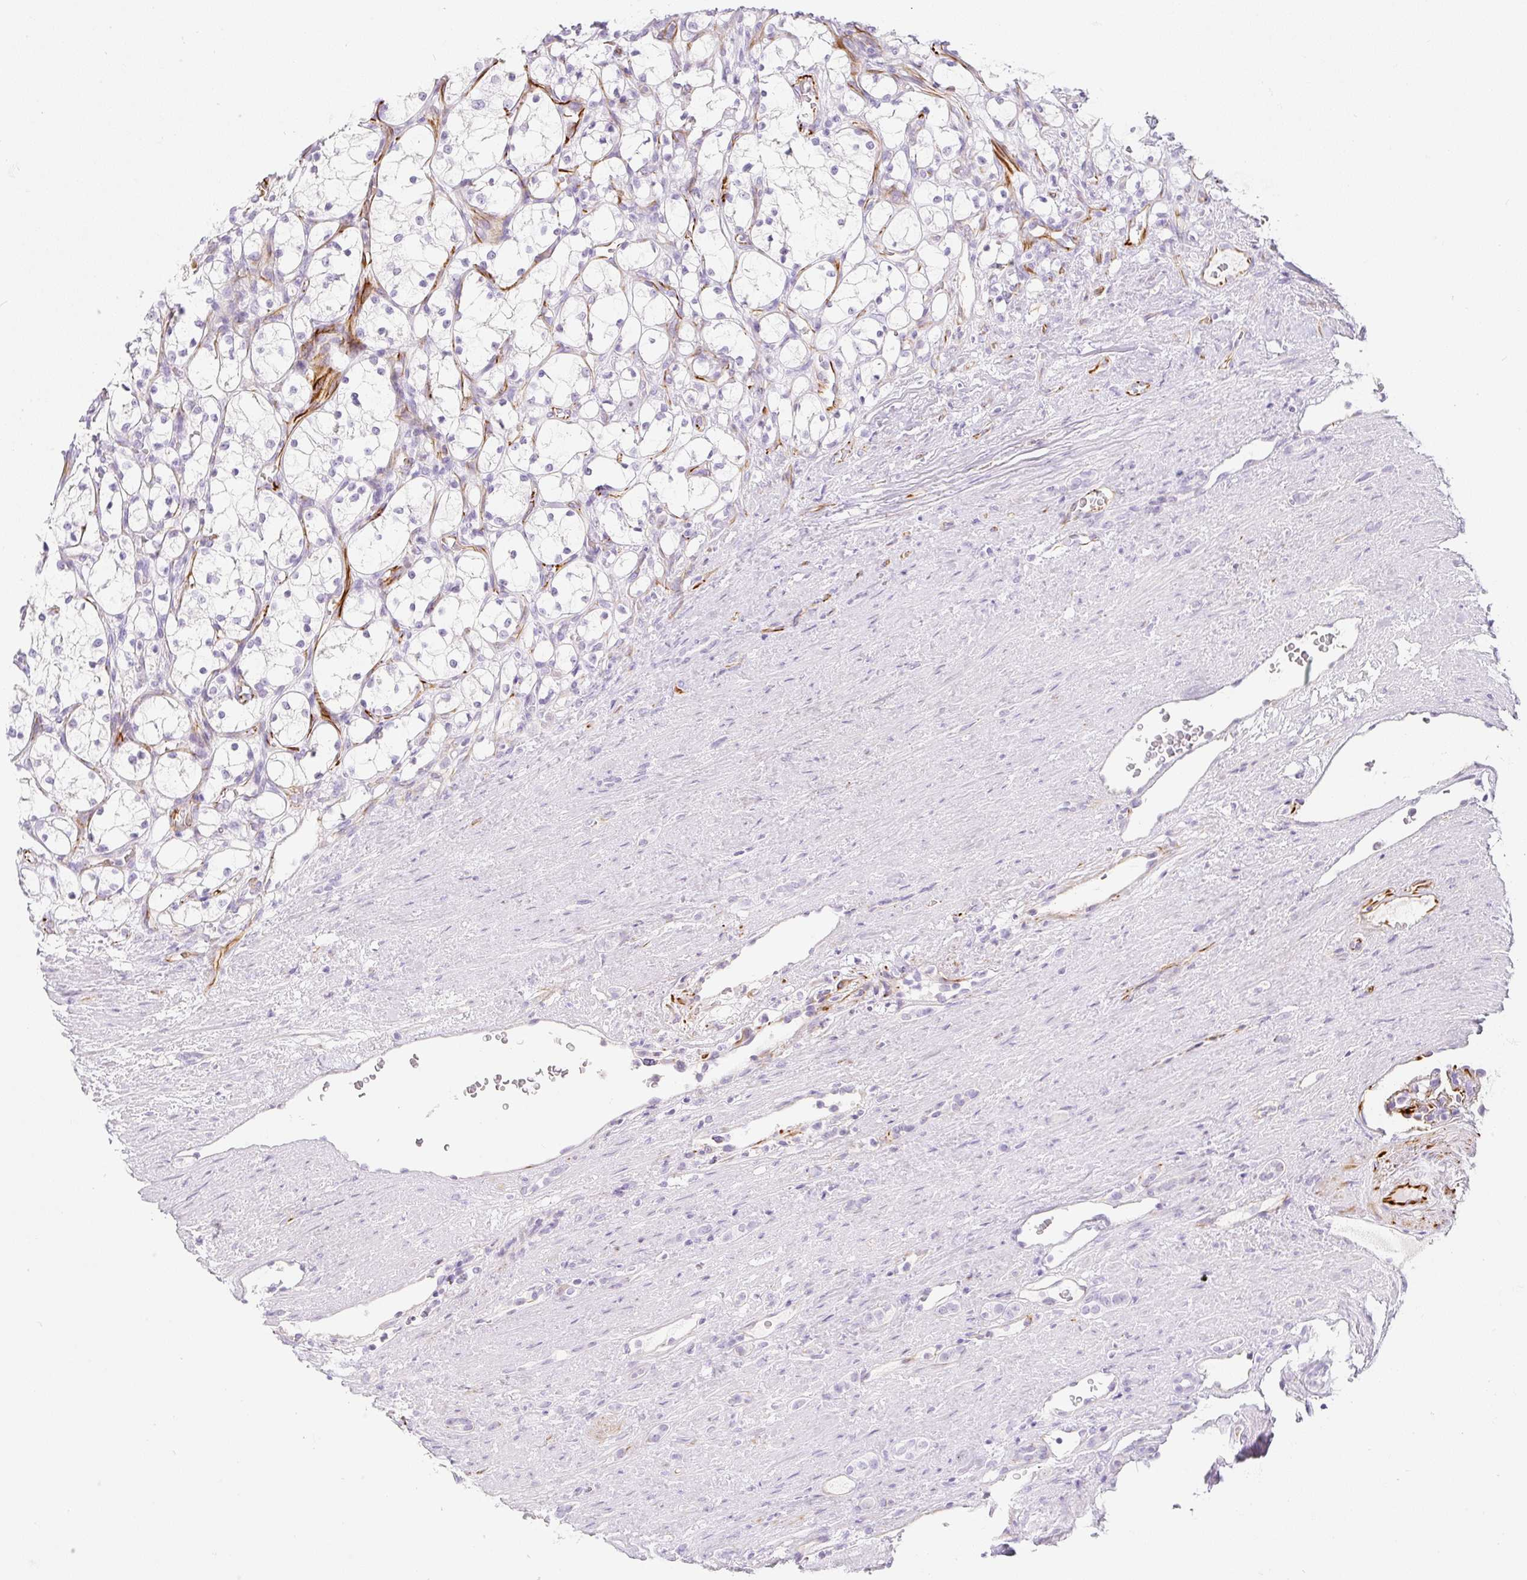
{"staining": {"intensity": "negative", "quantity": "none", "location": "none"}, "tissue": "renal cancer", "cell_type": "Tumor cells", "image_type": "cancer", "snomed": [{"axis": "morphology", "description": "Adenocarcinoma, NOS"}, {"axis": "topography", "description": "Kidney"}], "caption": "Immunohistochemistry (IHC) image of renal adenocarcinoma stained for a protein (brown), which demonstrates no positivity in tumor cells.", "gene": "ZNF689", "patient": {"sex": "female", "age": 69}}